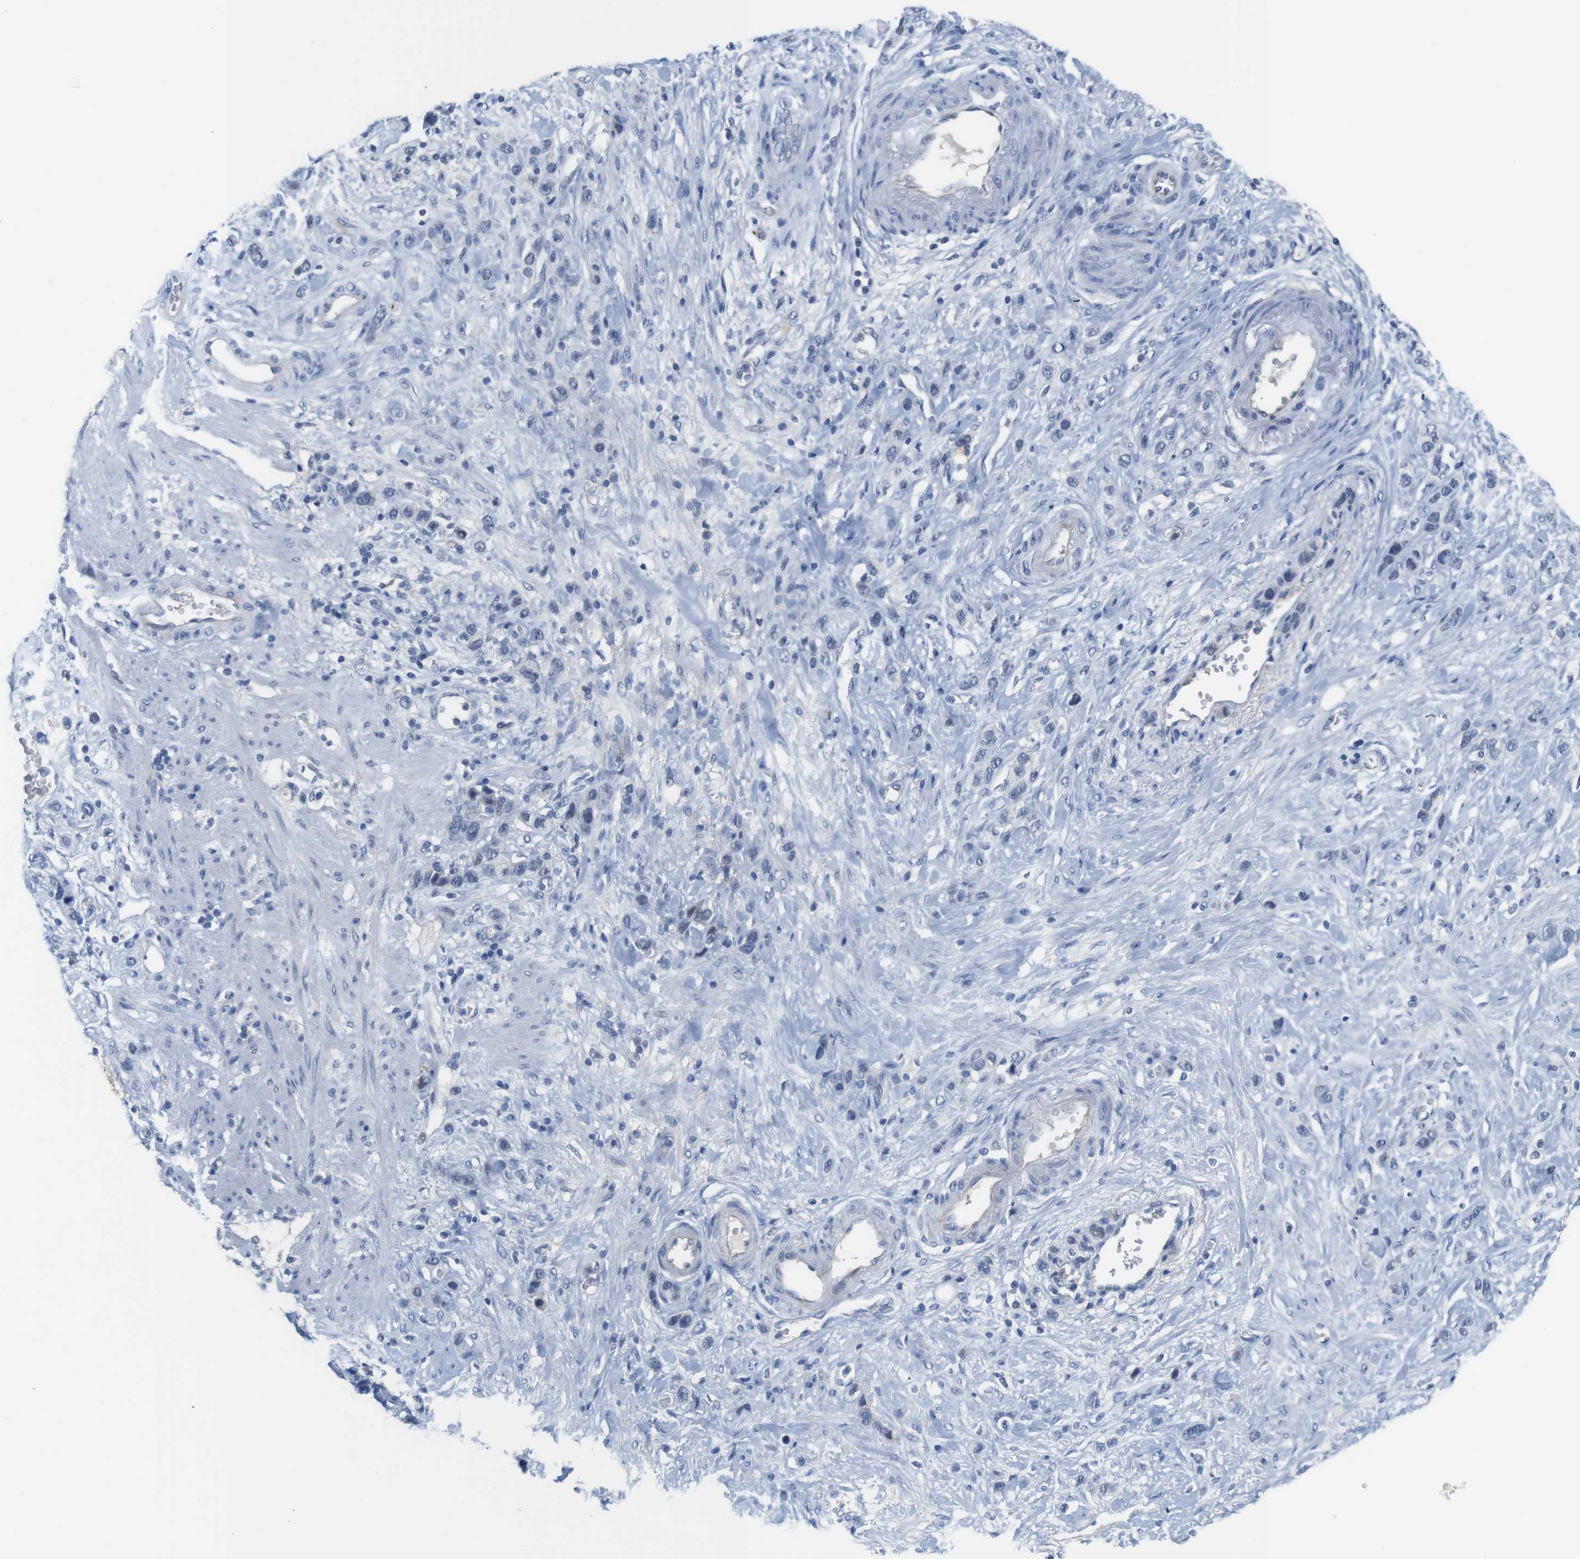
{"staining": {"intensity": "negative", "quantity": "none", "location": "none"}, "tissue": "stomach cancer", "cell_type": "Tumor cells", "image_type": "cancer", "snomed": [{"axis": "morphology", "description": "Adenocarcinoma, NOS"}, {"axis": "morphology", "description": "Adenocarcinoma, High grade"}, {"axis": "topography", "description": "Stomach, upper"}, {"axis": "topography", "description": "Stomach, lower"}], "caption": "Tumor cells are negative for protein expression in human adenocarcinoma (high-grade) (stomach).", "gene": "OTOF", "patient": {"sex": "female", "age": 65}}